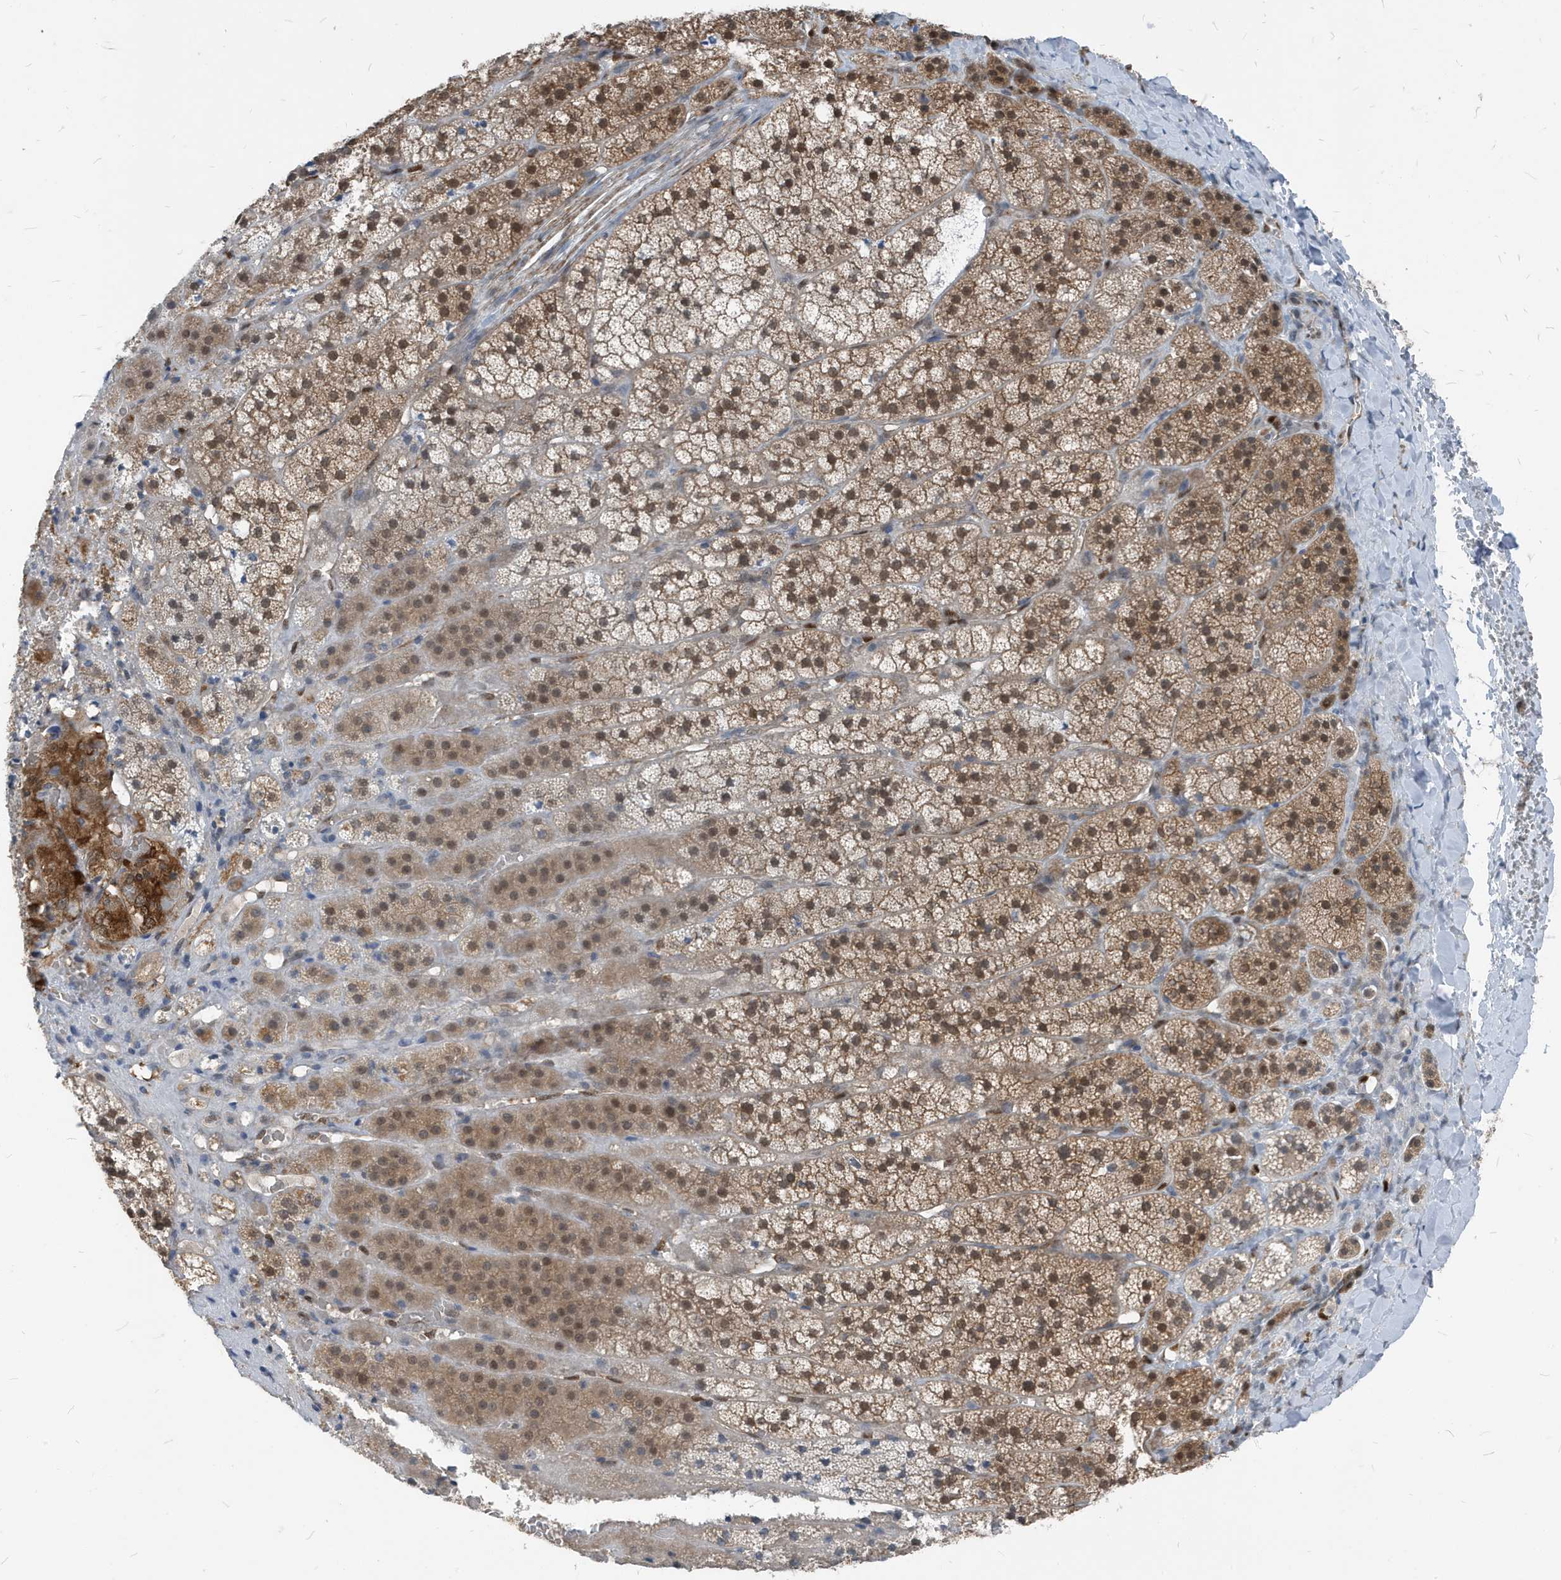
{"staining": {"intensity": "moderate", "quantity": ">75%", "location": "cytoplasmic/membranous,nuclear"}, "tissue": "adrenal gland", "cell_type": "Glandular cells", "image_type": "normal", "snomed": [{"axis": "morphology", "description": "Normal tissue, NOS"}, {"axis": "topography", "description": "Adrenal gland"}], "caption": "The photomicrograph displays immunohistochemical staining of unremarkable adrenal gland. There is moderate cytoplasmic/membranous,nuclear staining is appreciated in about >75% of glandular cells.", "gene": "NCOA7", "patient": {"sex": "female", "age": 44}}